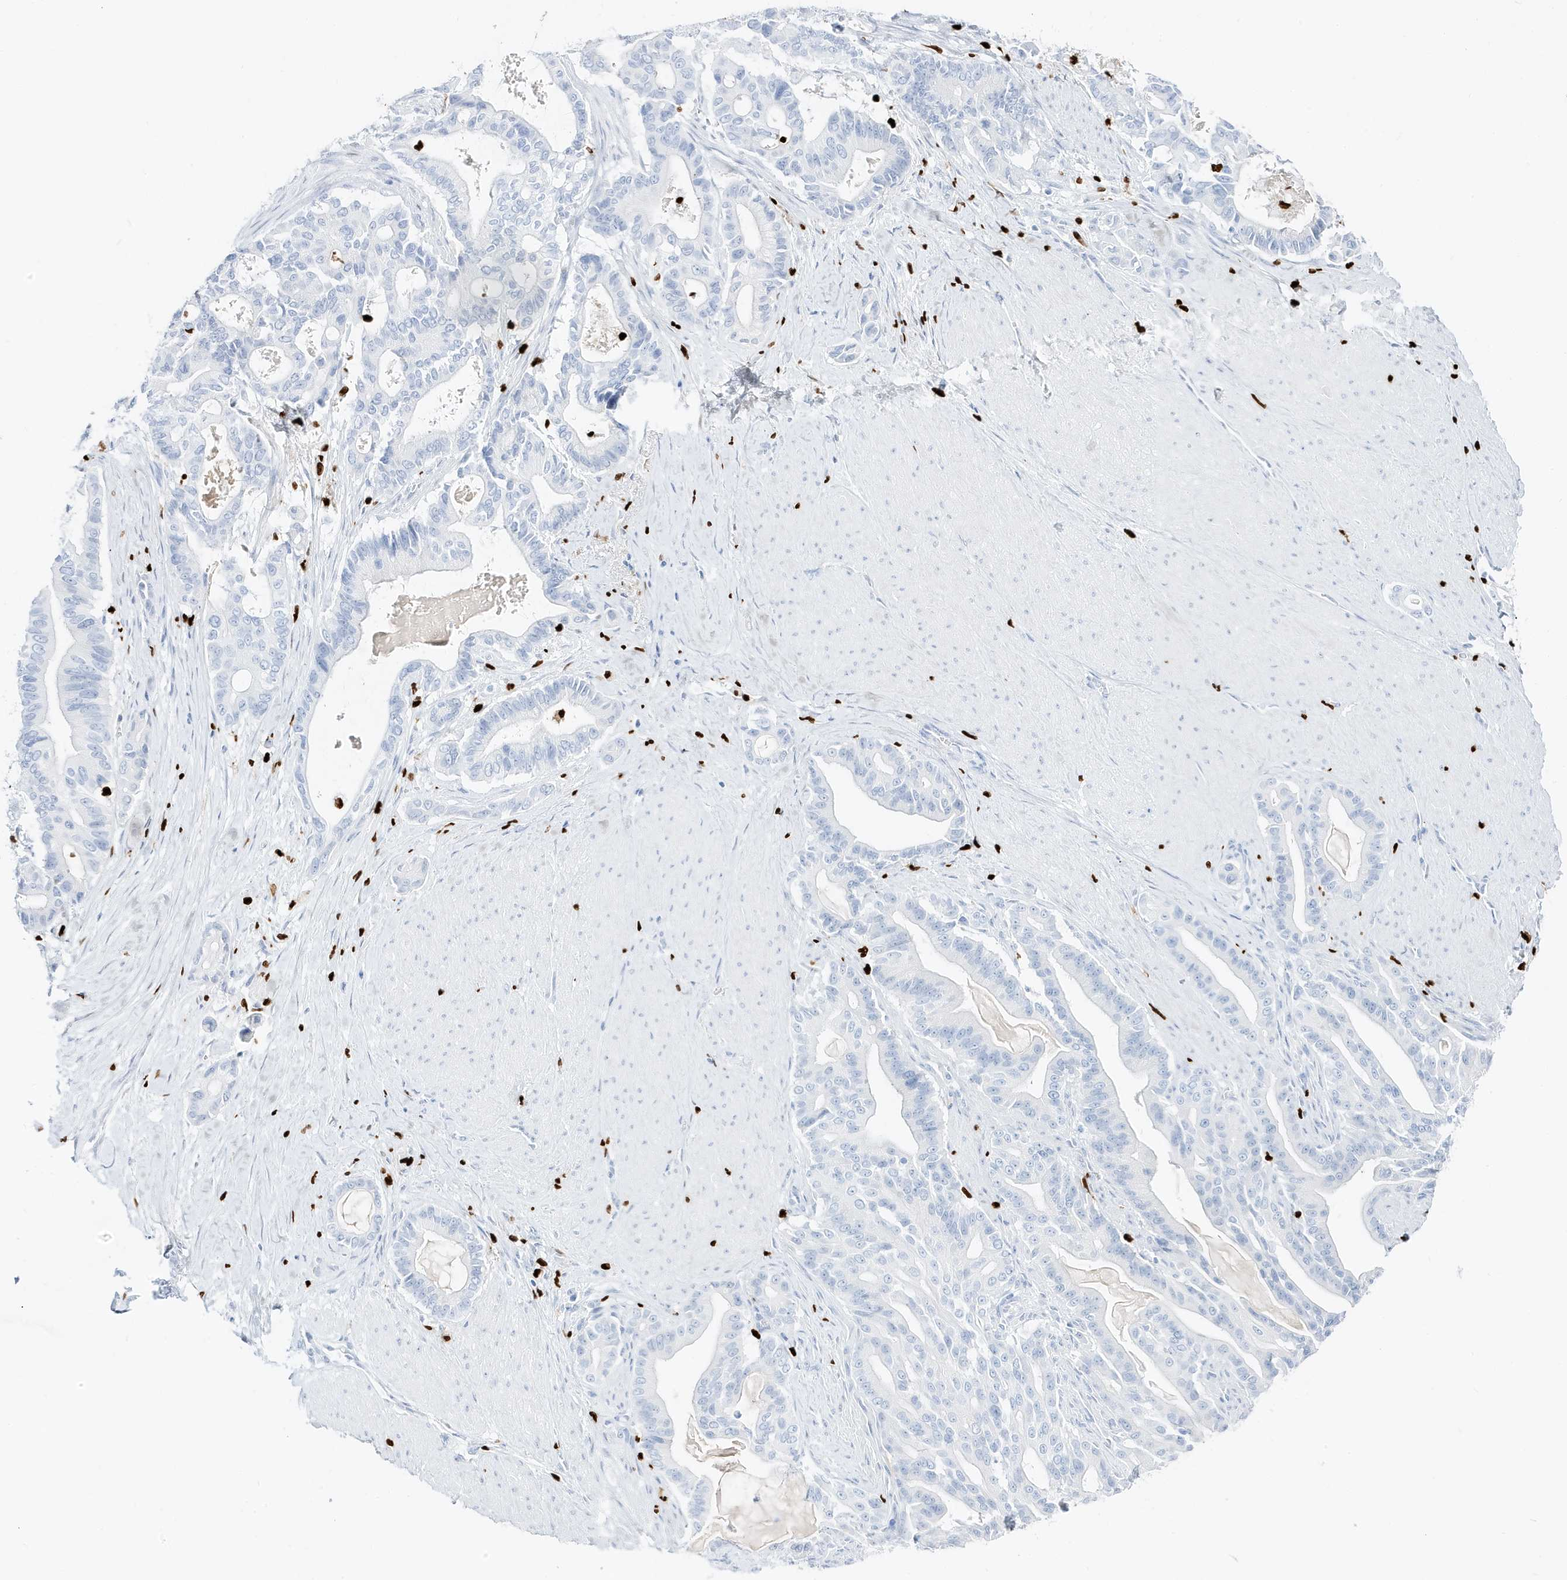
{"staining": {"intensity": "negative", "quantity": "none", "location": "none"}, "tissue": "pancreatic cancer", "cell_type": "Tumor cells", "image_type": "cancer", "snomed": [{"axis": "morphology", "description": "Adenocarcinoma, NOS"}, {"axis": "topography", "description": "Pancreas"}], "caption": "High power microscopy image of an IHC micrograph of pancreatic cancer (adenocarcinoma), revealing no significant expression in tumor cells.", "gene": "MNDA", "patient": {"sex": "male", "age": 63}}